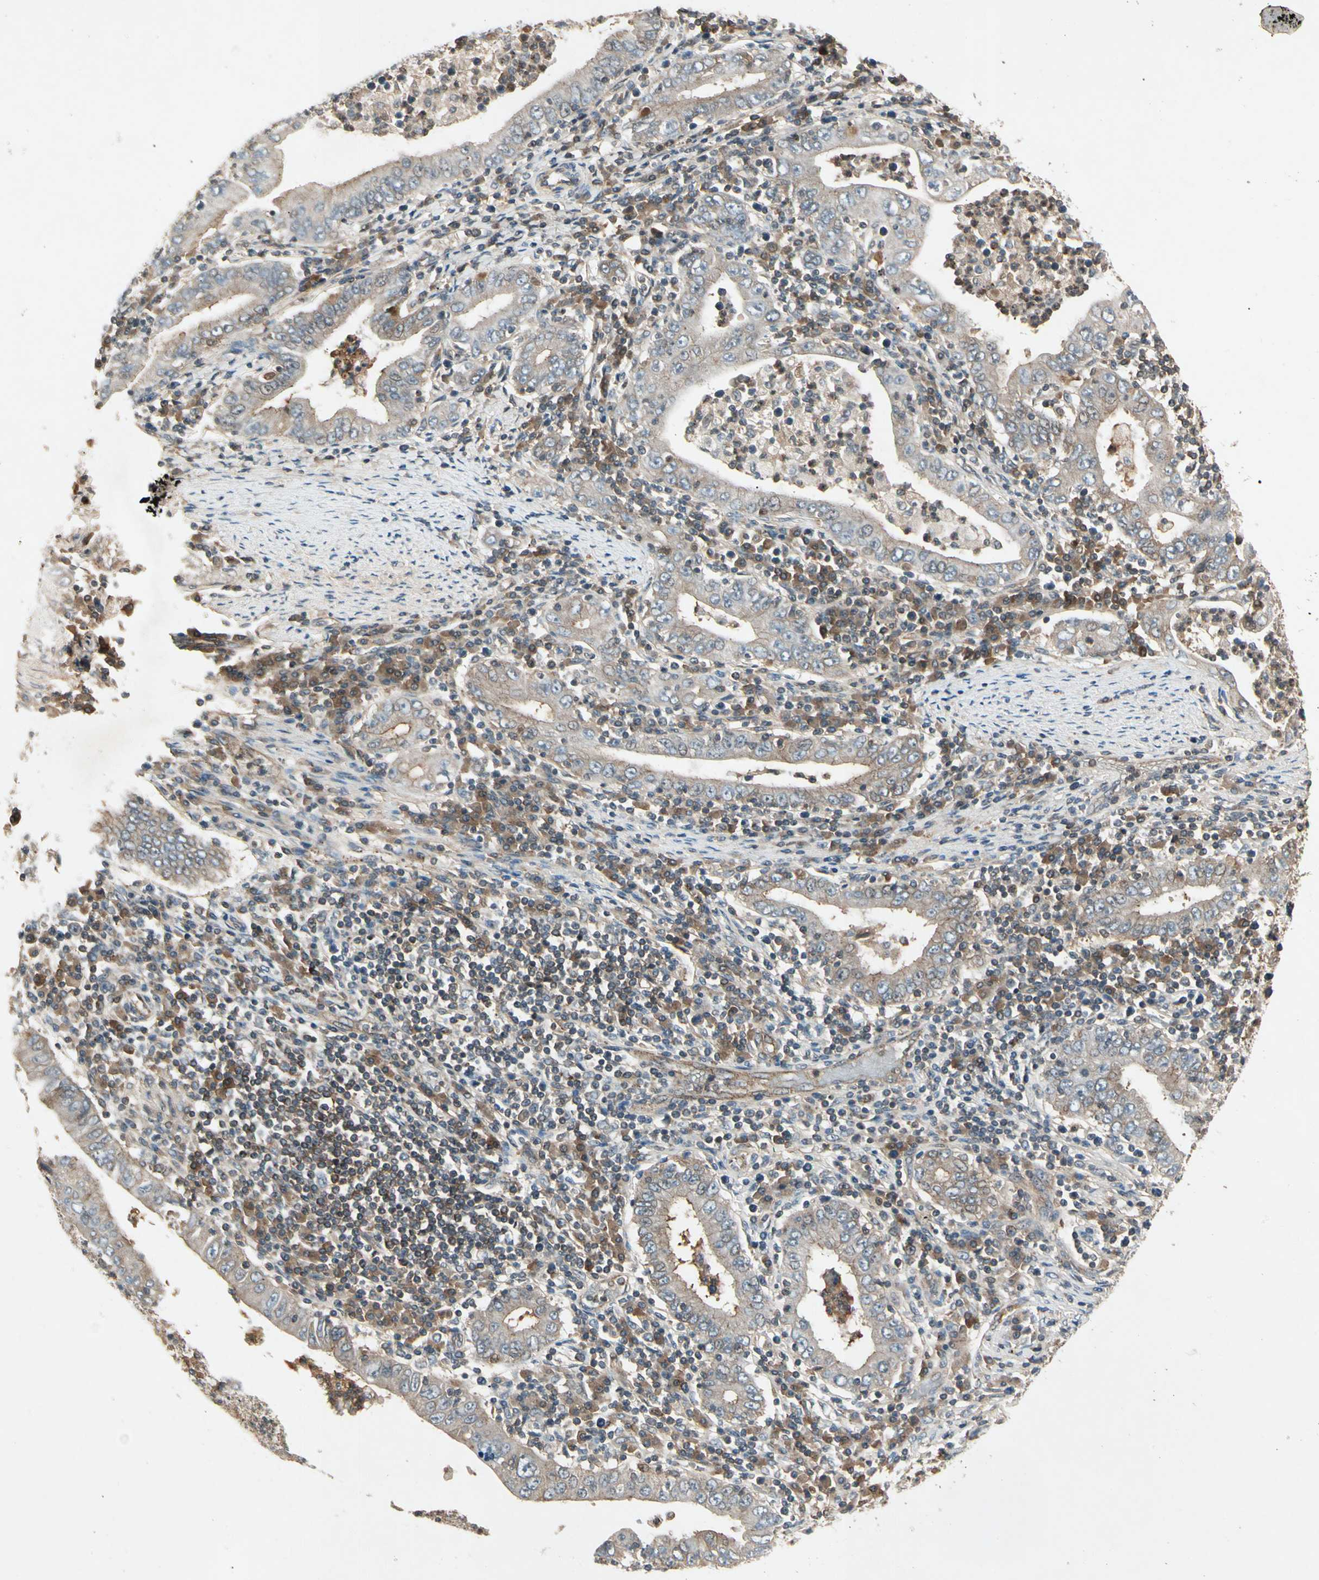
{"staining": {"intensity": "weak", "quantity": "25%-75%", "location": "cytoplasmic/membranous"}, "tissue": "stomach cancer", "cell_type": "Tumor cells", "image_type": "cancer", "snomed": [{"axis": "morphology", "description": "Normal tissue, NOS"}, {"axis": "morphology", "description": "Adenocarcinoma, NOS"}, {"axis": "topography", "description": "Esophagus"}, {"axis": "topography", "description": "Stomach, upper"}, {"axis": "topography", "description": "Peripheral nerve tissue"}], "caption": "This is an image of immunohistochemistry (IHC) staining of adenocarcinoma (stomach), which shows weak positivity in the cytoplasmic/membranous of tumor cells.", "gene": "FLOT1", "patient": {"sex": "male", "age": 62}}